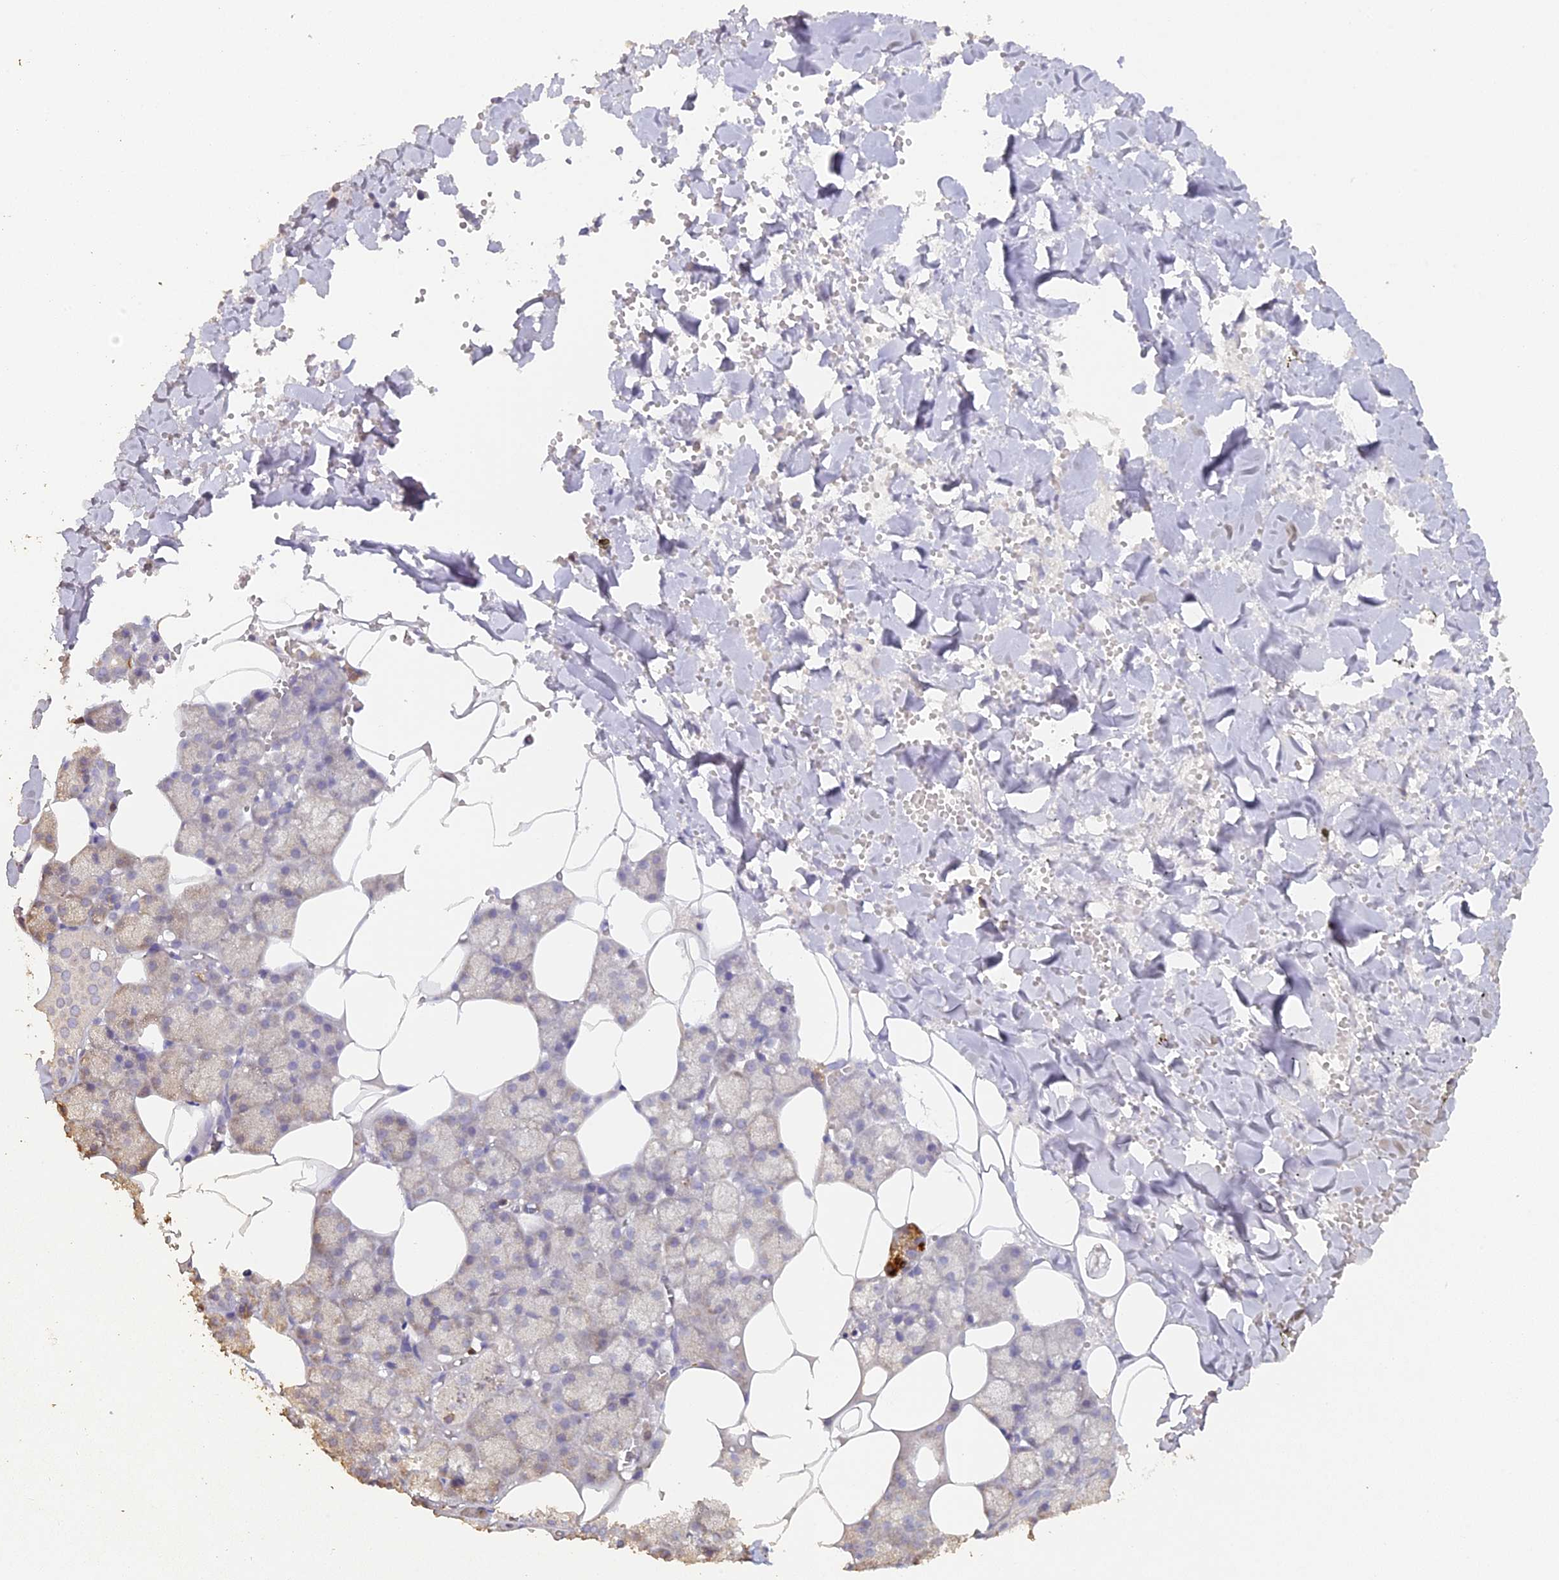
{"staining": {"intensity": "weak", "quantity": "<25%", "location": "cytoplasmic/membranous"}, "tissue": "salivary gland", "cell_type": "Glandular cells", "image_type": "normal", "snomed": [{"axis": "morphology", "description": "Normal tissue, NOS"}, {"axis": "topography", "description": "Salivary gland"}], "caption": "Immunohistochemistry (IHC) photomicrograph of unremarkable salivary gland: human salivary gland stained with DAB (3,3'-diaminobenzidine) reveals no significant protein positivity in glandular cells.", "gene": "FYB1", "patient": {"sex": "male", "age": 62}}